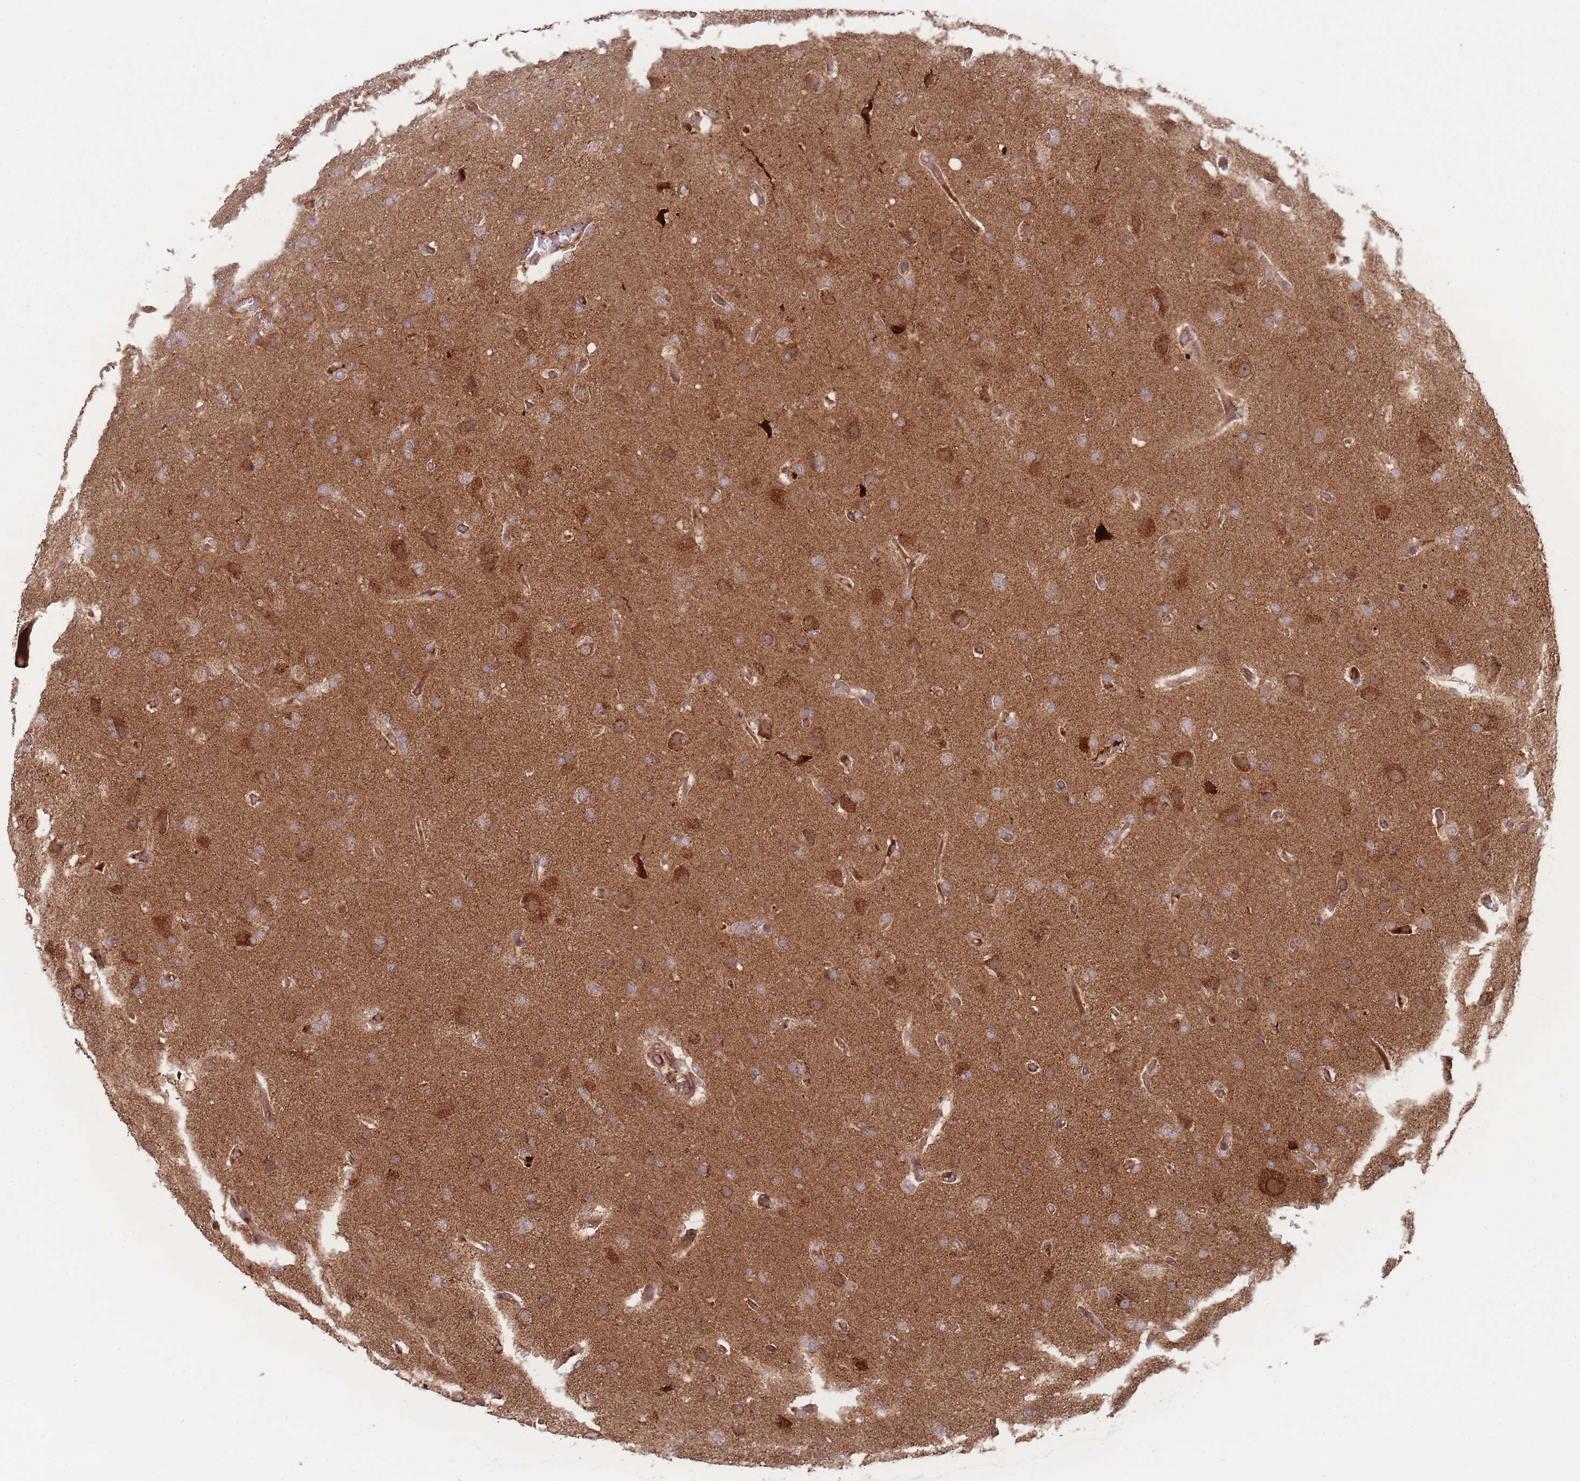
{"staining": {"intensity": "moderate", "quantity": ">75%", "location": "cytoplasmic/membranous"}, "tissue": "glioma", "cell_type": "Tumor cells", "image_type": "cancer", "snomed": [{"axis": "morphology", "description": "Glioma, malignant, High grade"}, {"axis": "topography", "description": "Brain"}], "caption": "A brown stain labels moderate cytoplasmic/membranous positivity of a protein in malignant glioma (high-grade) tumor cells. (IHC, brightfield microscopy, high magnification).", "gene": "ATP5MG", "patient": {"sex": "female", "age": 74}}